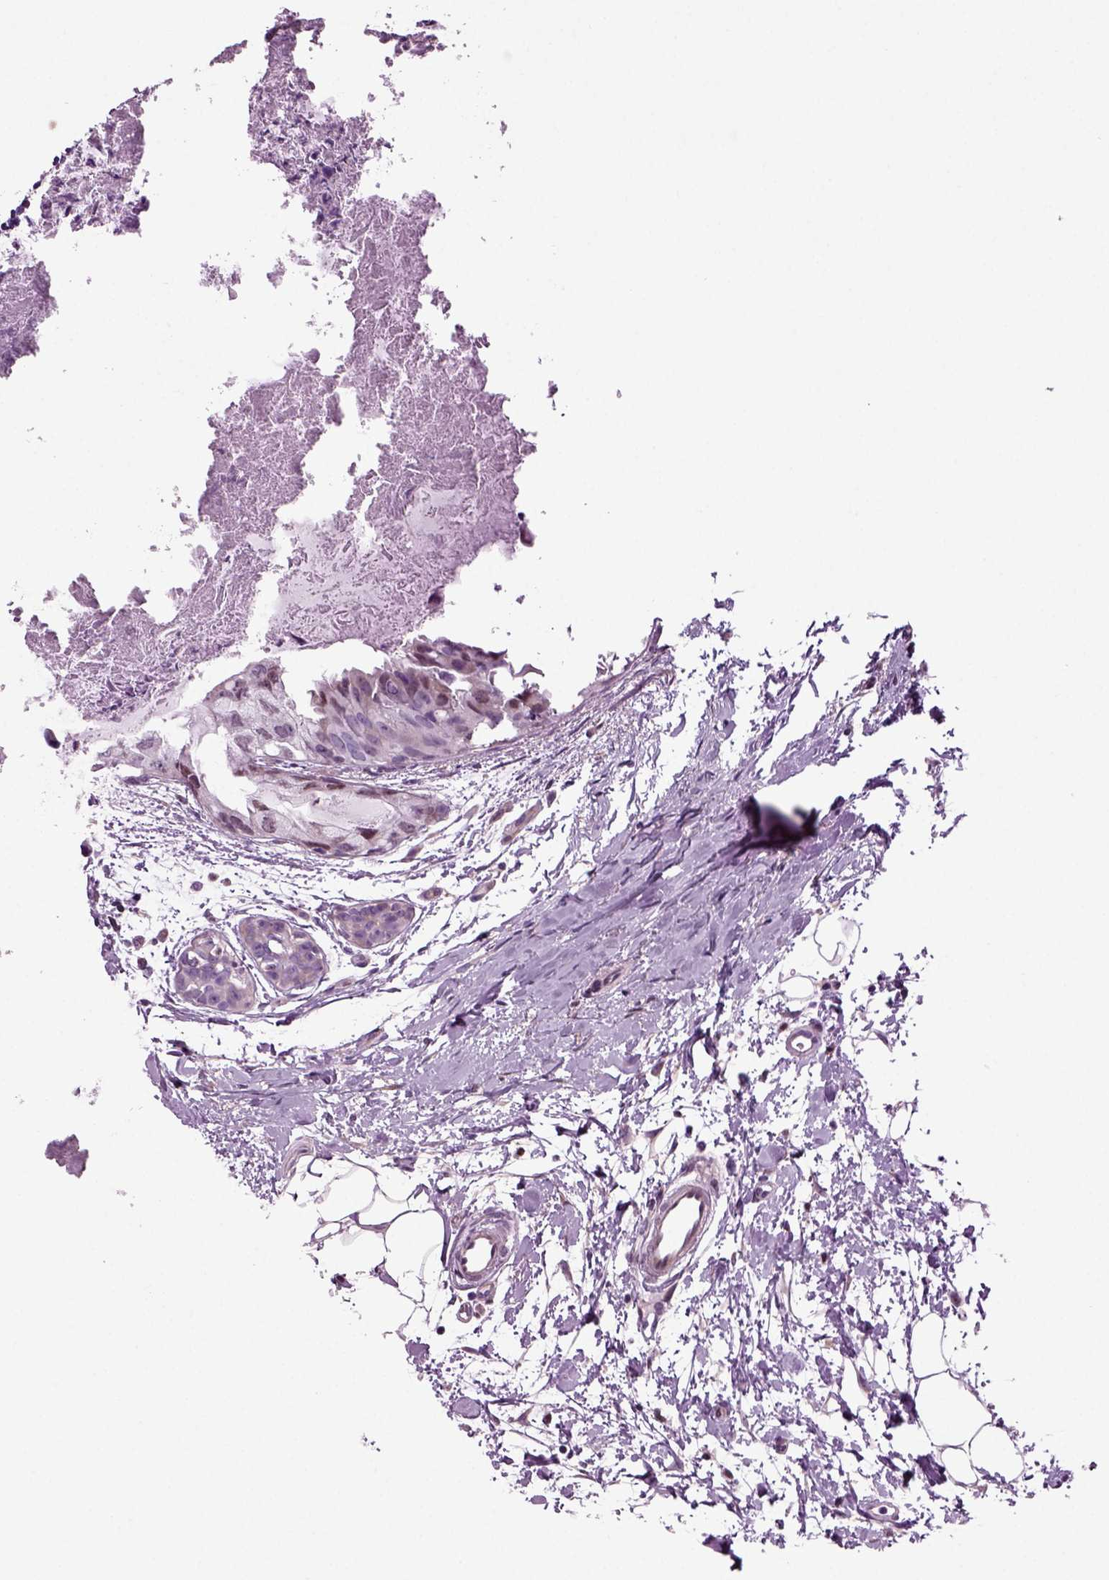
{"staining": {"intensity": "negative", "quantity": "none", "location": "none"}, "tissue": "breast cancer", "cell_type": "Tumor cells", "image_type": "cancer", "snomed": [{"axis": "morphology", "description": "Normal tissue, NOS"}, {"axis": "morphology", "description": "Duct carcinoma"}, {"axis": "topography", "description": "Breast"}], "caption": "Immunohistochemistry (IHC) micrograph of neoplastic tissue: human breast cancer (invasive ductal carcinoma) stained with DAB shows no significant protein positivity in tumor cells.", "gene": "ARID3A", "patient": {"sex": "female", "age": 40}}